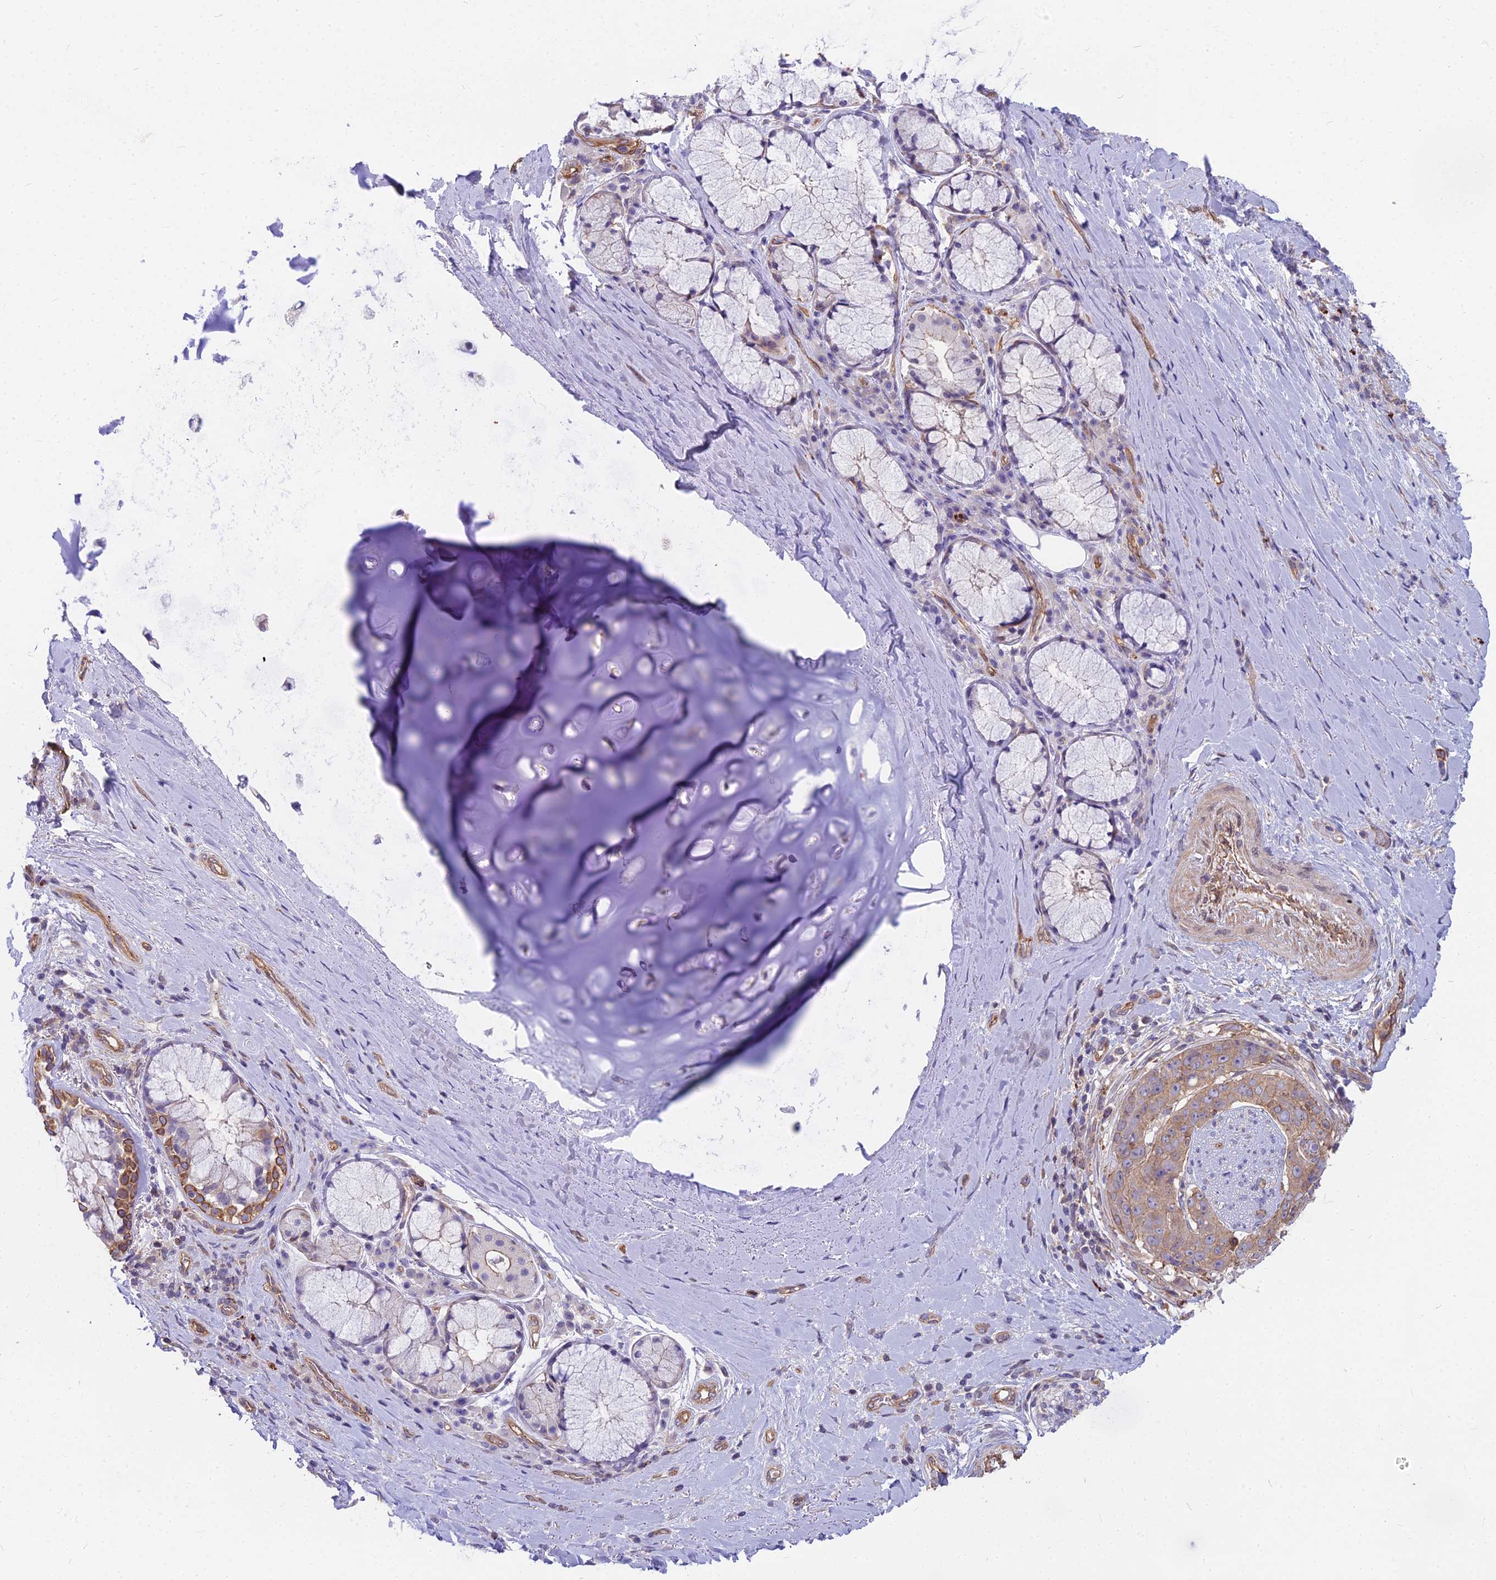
{"staining": {"intensity": "weak", "quantity": ">75%", "location": "cytoplasmic/membranous"}, "tissue": "adipose tissue", "cell_type": "Adipocytes", "image_type": "normal", "snomed": [{"axis": "morphology", "description": "Normal tissue, NOS"}, {"axis": "morphology", "description": "Squamous cell carcinoma, NOS"}, {"axis": "topography", "description": "Bronchus"}, {"axis": "topography", "description": "Lung"}], "caption": "Adipose tissue stained with immunohistochemistry exhibits weak cytoplasmic/membranous expression in approximately >75% of adipocytes.", "gene": "HLA", "patient": {"sex": "male", "age": 64}}